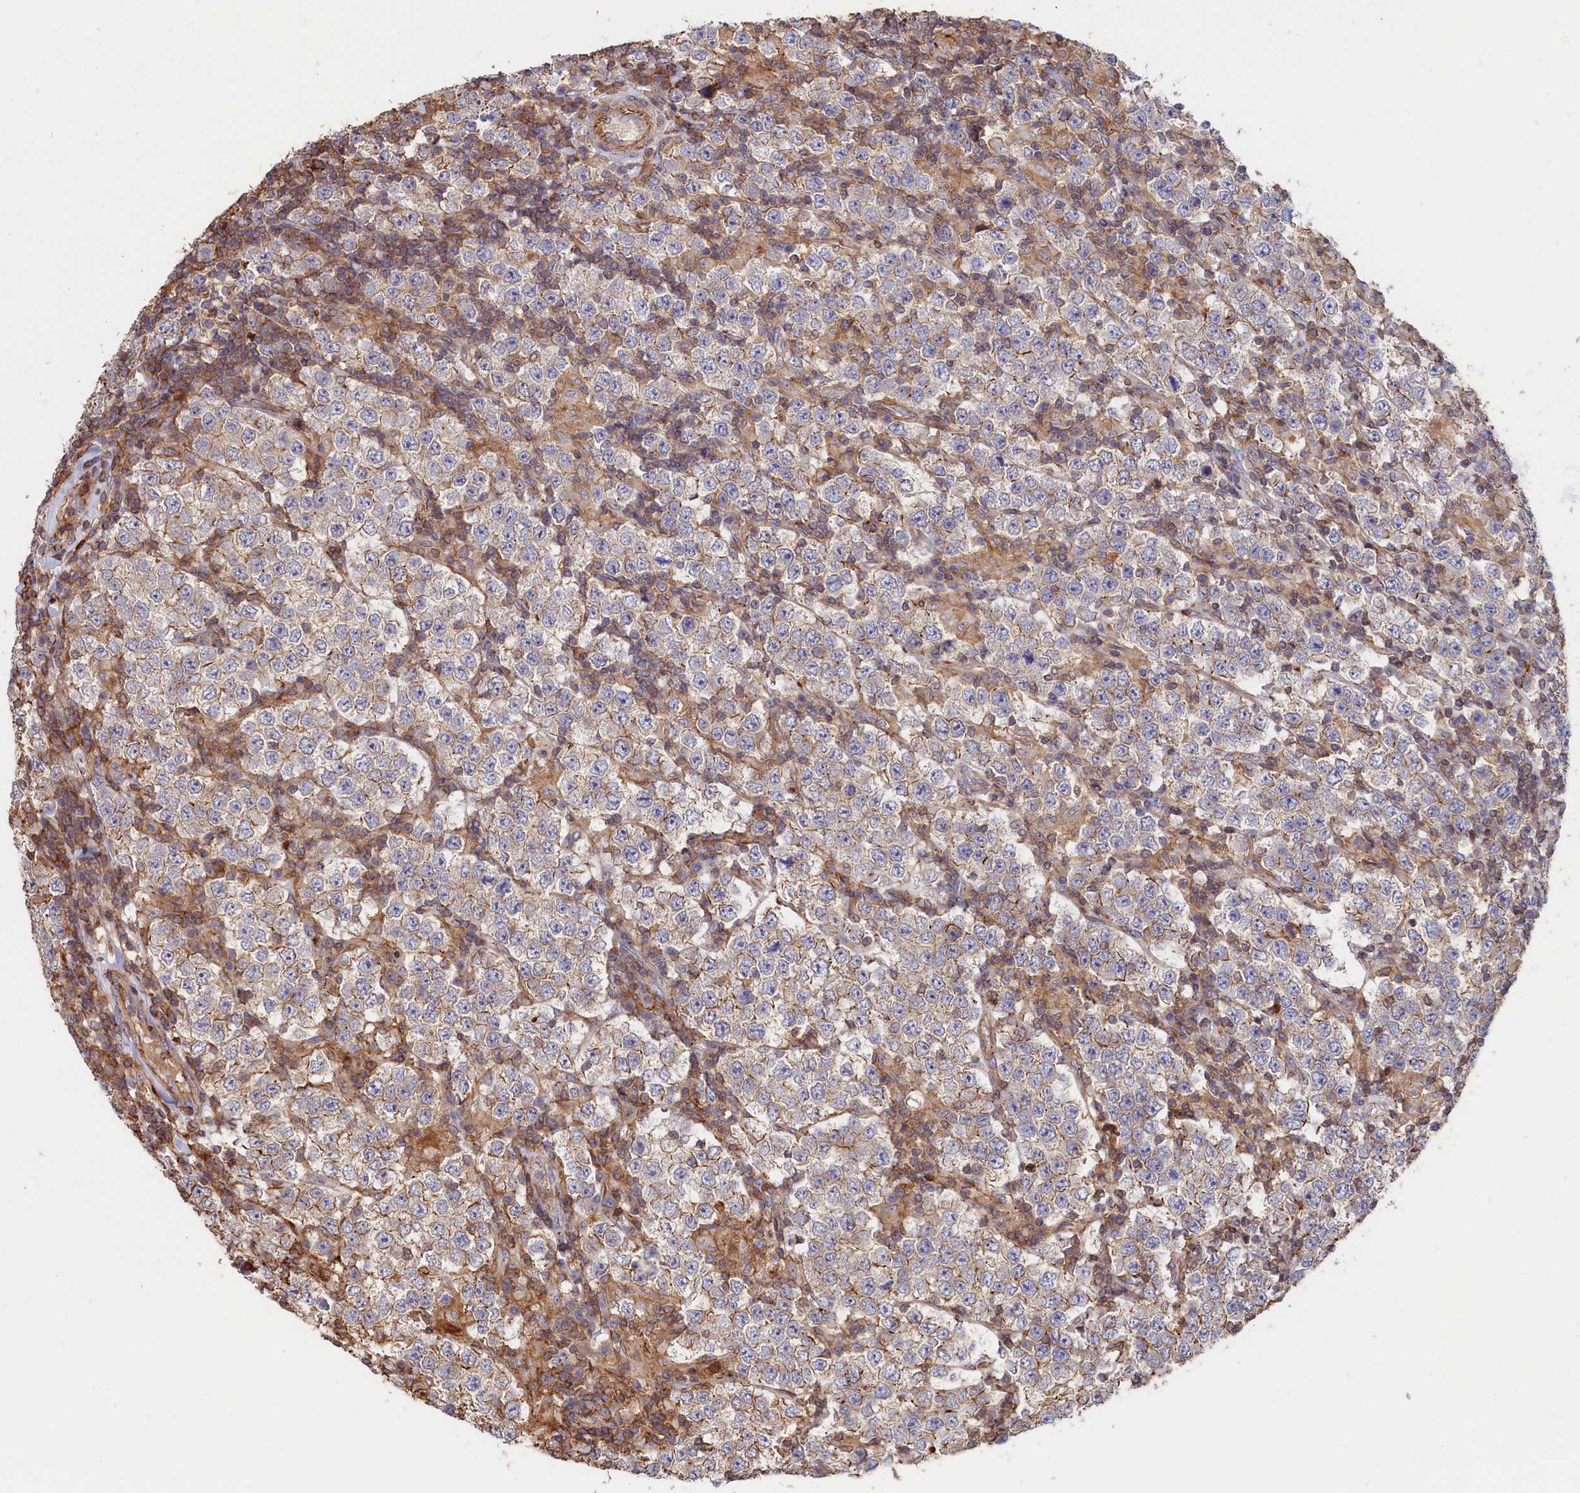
{"staining": {"intensity": "weak", "quantity": "25%-75%", "location": "cytoplasmic/membranous"}, "tissue": "testis cancer", "cell_type": "Tumor cells", "image_type": "cancer", "snomed": [{"axis": "morphology", "description": "Normal tissue, NOS"}, {"axis": "morphology", "description": "Urothelial carcinoma, High grade"}, {"axis": "morphology", "description": "Seminoma, NOS"}, {"axis": "morphology", "description": "Carcinoma, Embryonal, NOS"}, {"axis": "topography", "description": "Urinary bladder"}, {"axis": "topography", "description": "Testis"}], "caption": "Seminoma (testis) stained for a protein demonstrates weak cytoplasmic/membranous positivity in tumor cells. Nuclei are stained in blue.", "gene": "ANKRD27", "patient": {"sex": "male", "age": 41}}